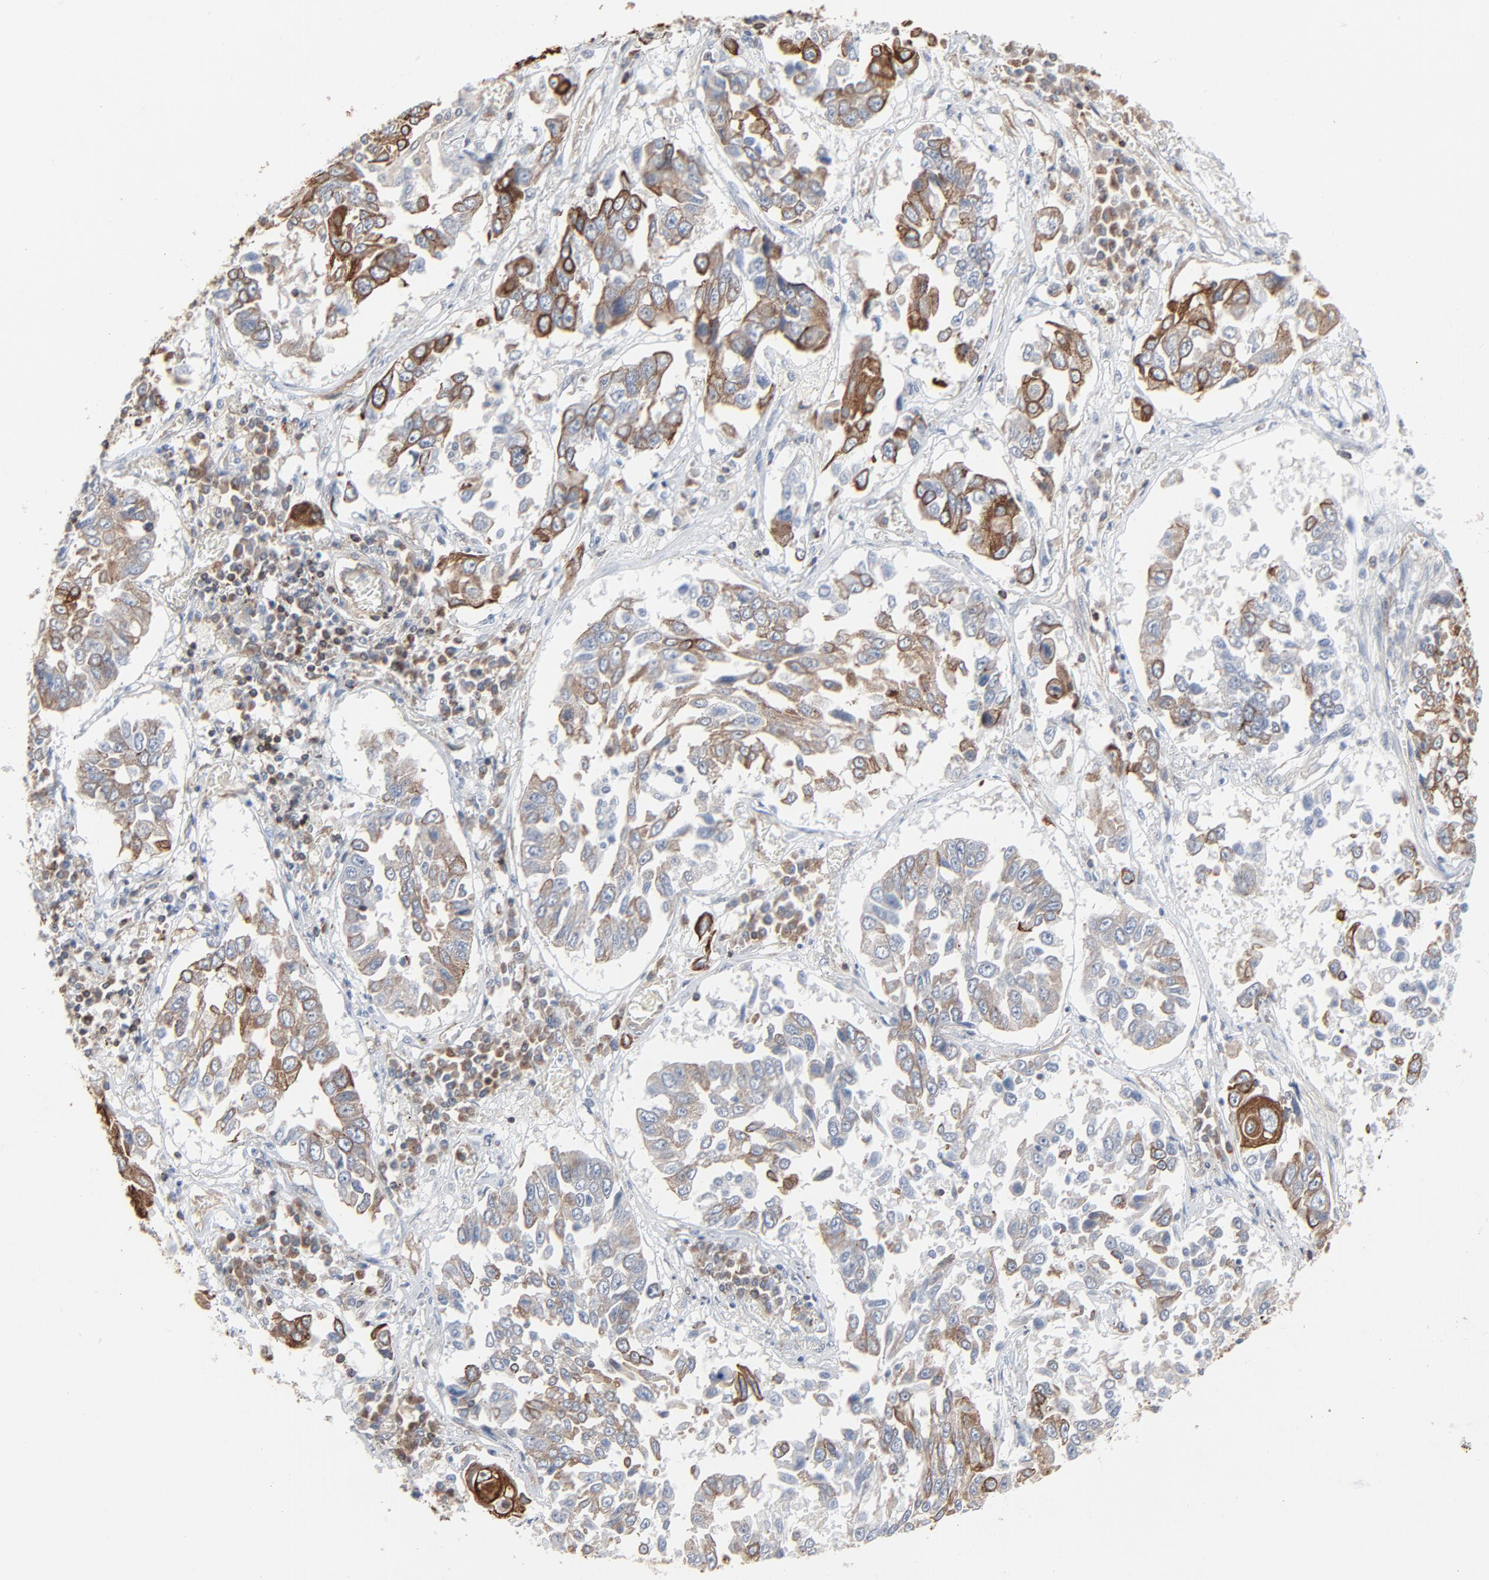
{"staining": {"intensity": "strong", "quantity": "25%-75%", "location": "cytoplasmic/membranous"}, "tissue": "lung cancer", "cell_type": "Tumor cells", "image_type": "cancer", "snomed": [{"axis": "morphology", "description": "Squamous cell carcinoma, NOS"}, {"axis": "topography", "description": "Lung"}], "caption": "High-power microscopy captured an immunohistochemistry (IHC) micrograph of lung cancer (squamous cell carcinoma), revealing strong cytoplasmic/membranous positivity in about 25%-75% of tumor cells.", "gene": "OPTN", "patient": {"sex": "male", "age": 71}}